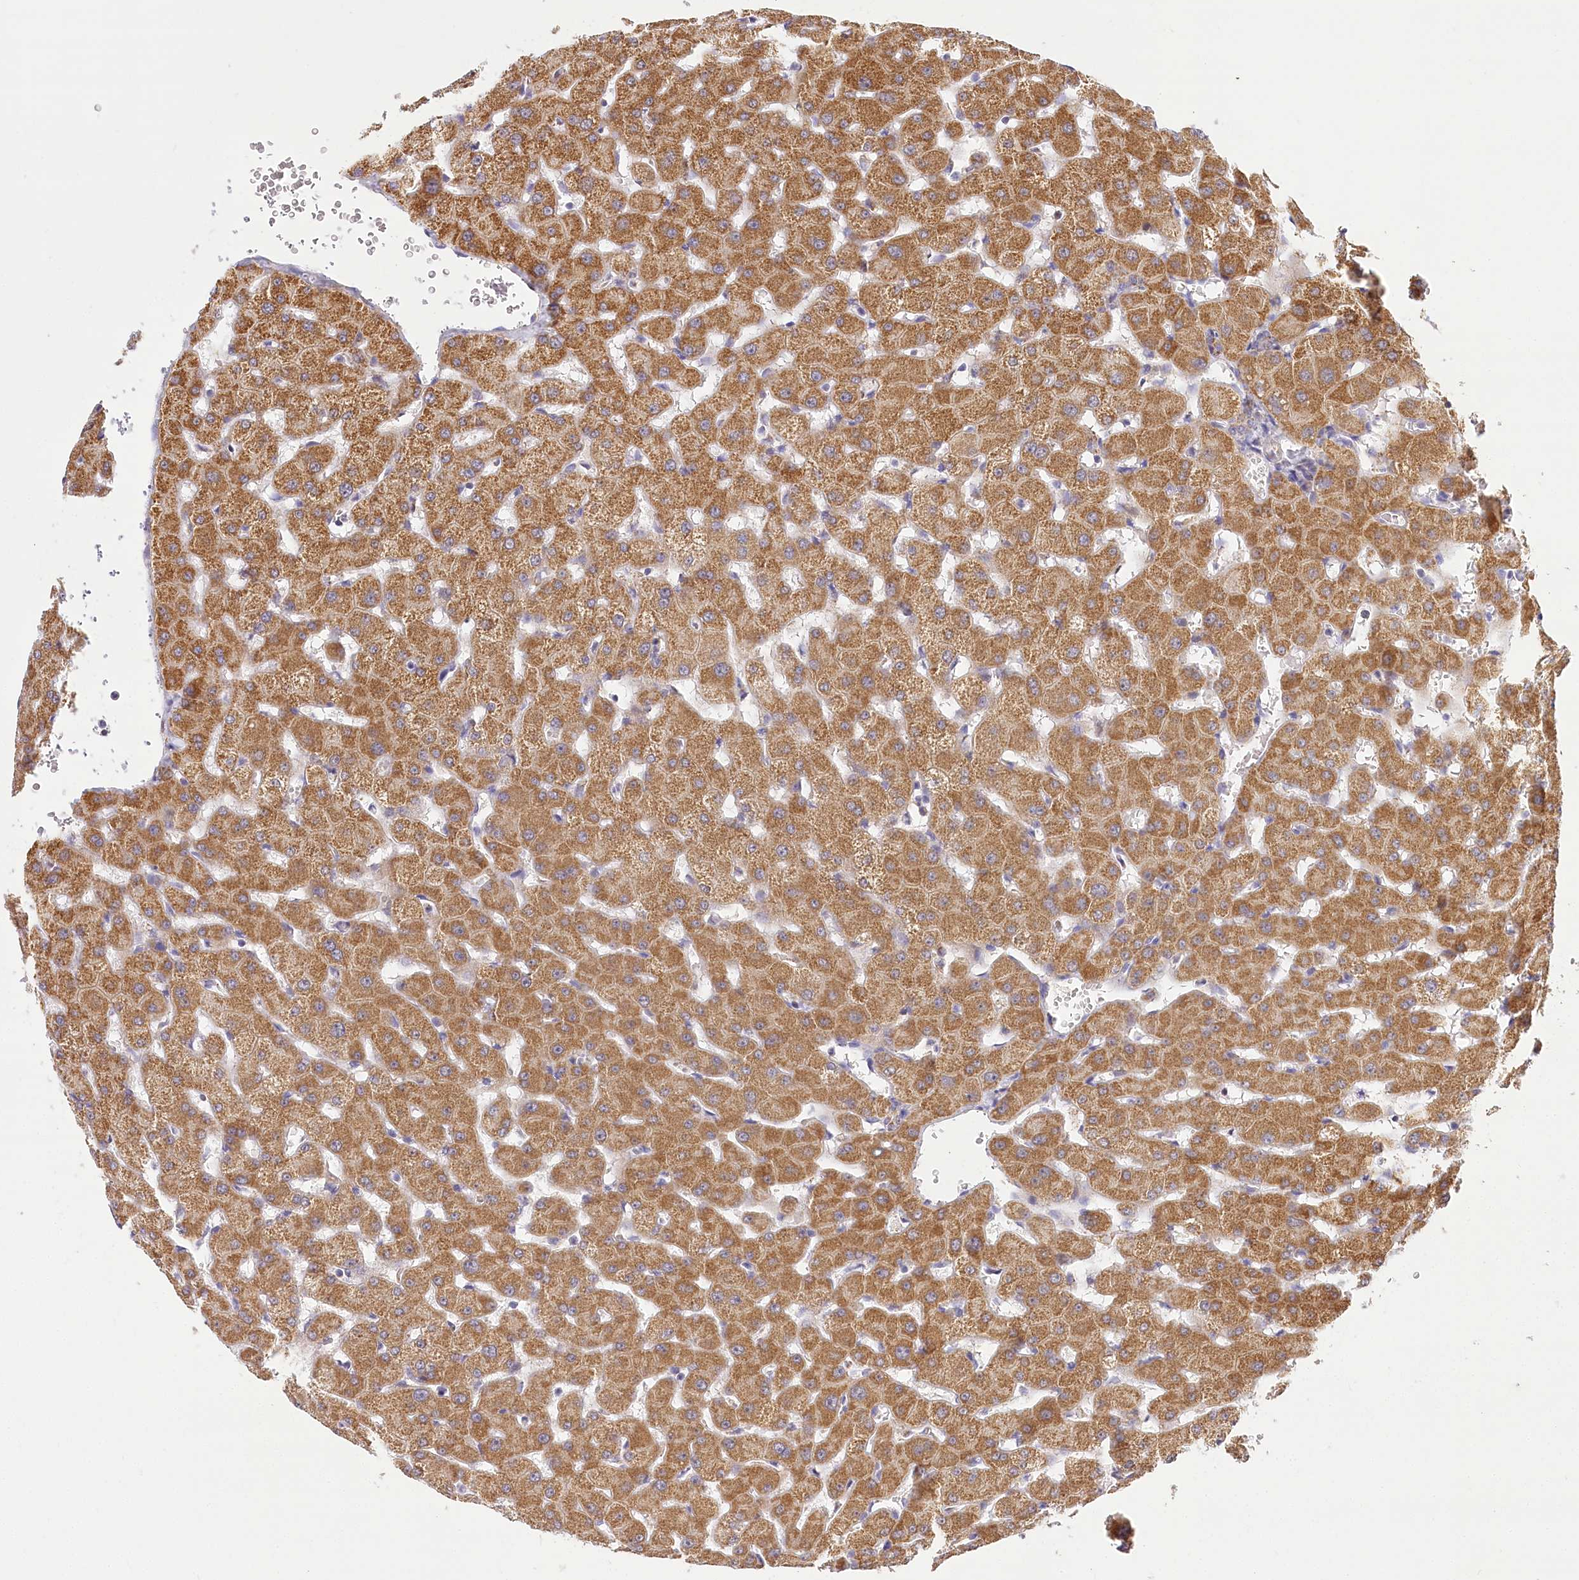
{"staining": {"intensity": "moderate", "quantity": ">75%", "location": "cytoplasmic/membranous"}, "tissue": "liver", "cell_type": "Cholangiocytes", "image_type": "normal", "snomed": [{"axis": "morphology", "description": "Normal tissue, NOS"}, {"axis": "topography", "description": "Liver"}], "caption": "Human liver stained with a protein marker exhibits moderate staining in cholangiocytes.", "gene": "LSS", "patient": {"sex": "female", "age": 63}}